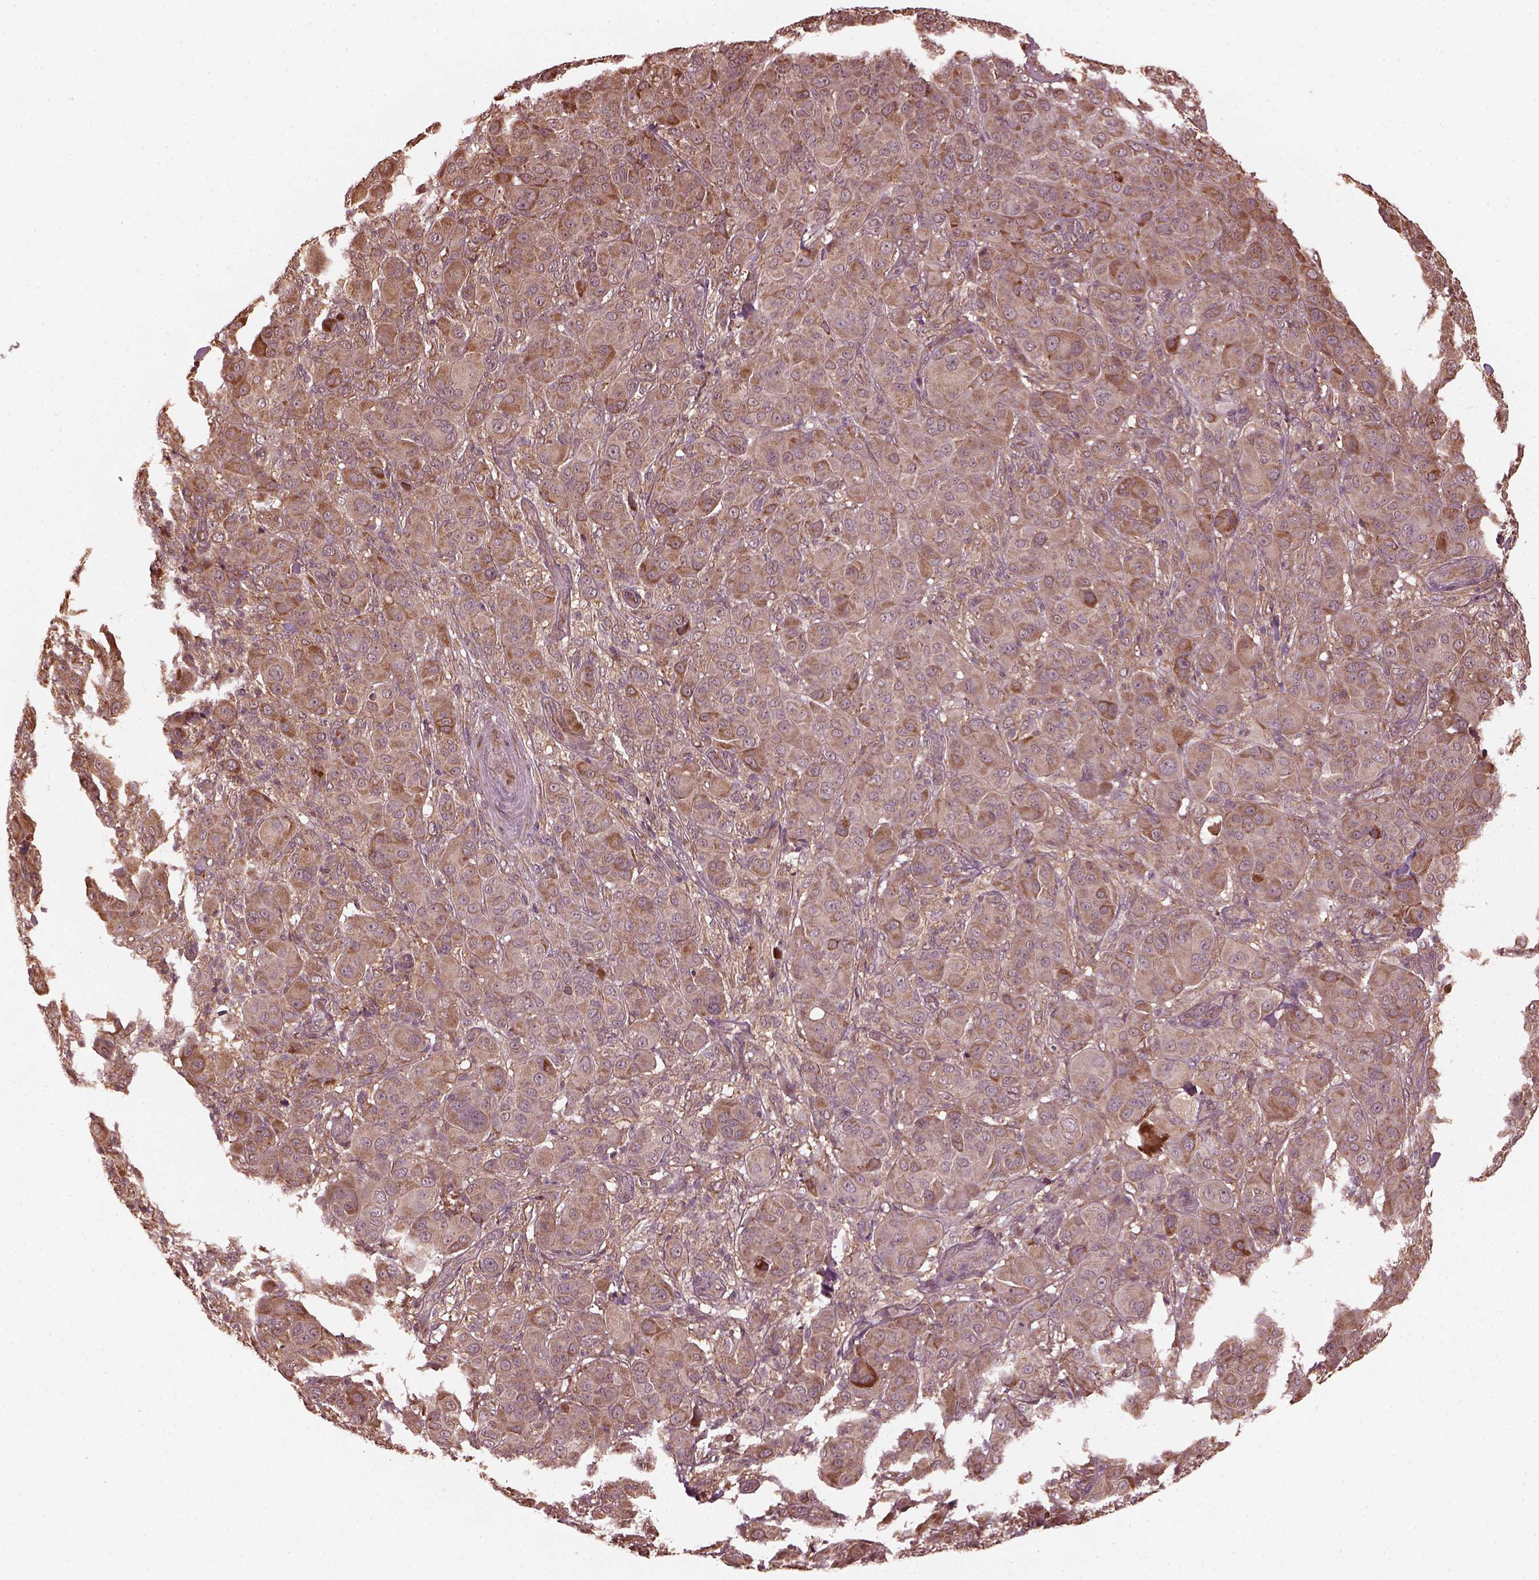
{"staining": {"intensity": "moderate", "quantity": ">75%", "location": "cytoplasmic/membranous"}, "tissue": "melanoma", "cell_type": "Tumor cells", "image_type": "cancer", "snomed": [{"axis": "morphology", "description": "Malignant melanoma, NOS"}, {"axis": "topography", "description": "Skin"}], "caption": "About >75% of tumor cells in human malignant melanoma exhibit moderate cytoplasmic/membranous protein positivity as visualized by brown immunohistochemical staining.", "gene": "ZNF292", "patient": {"sex": "female", "age": 87}}